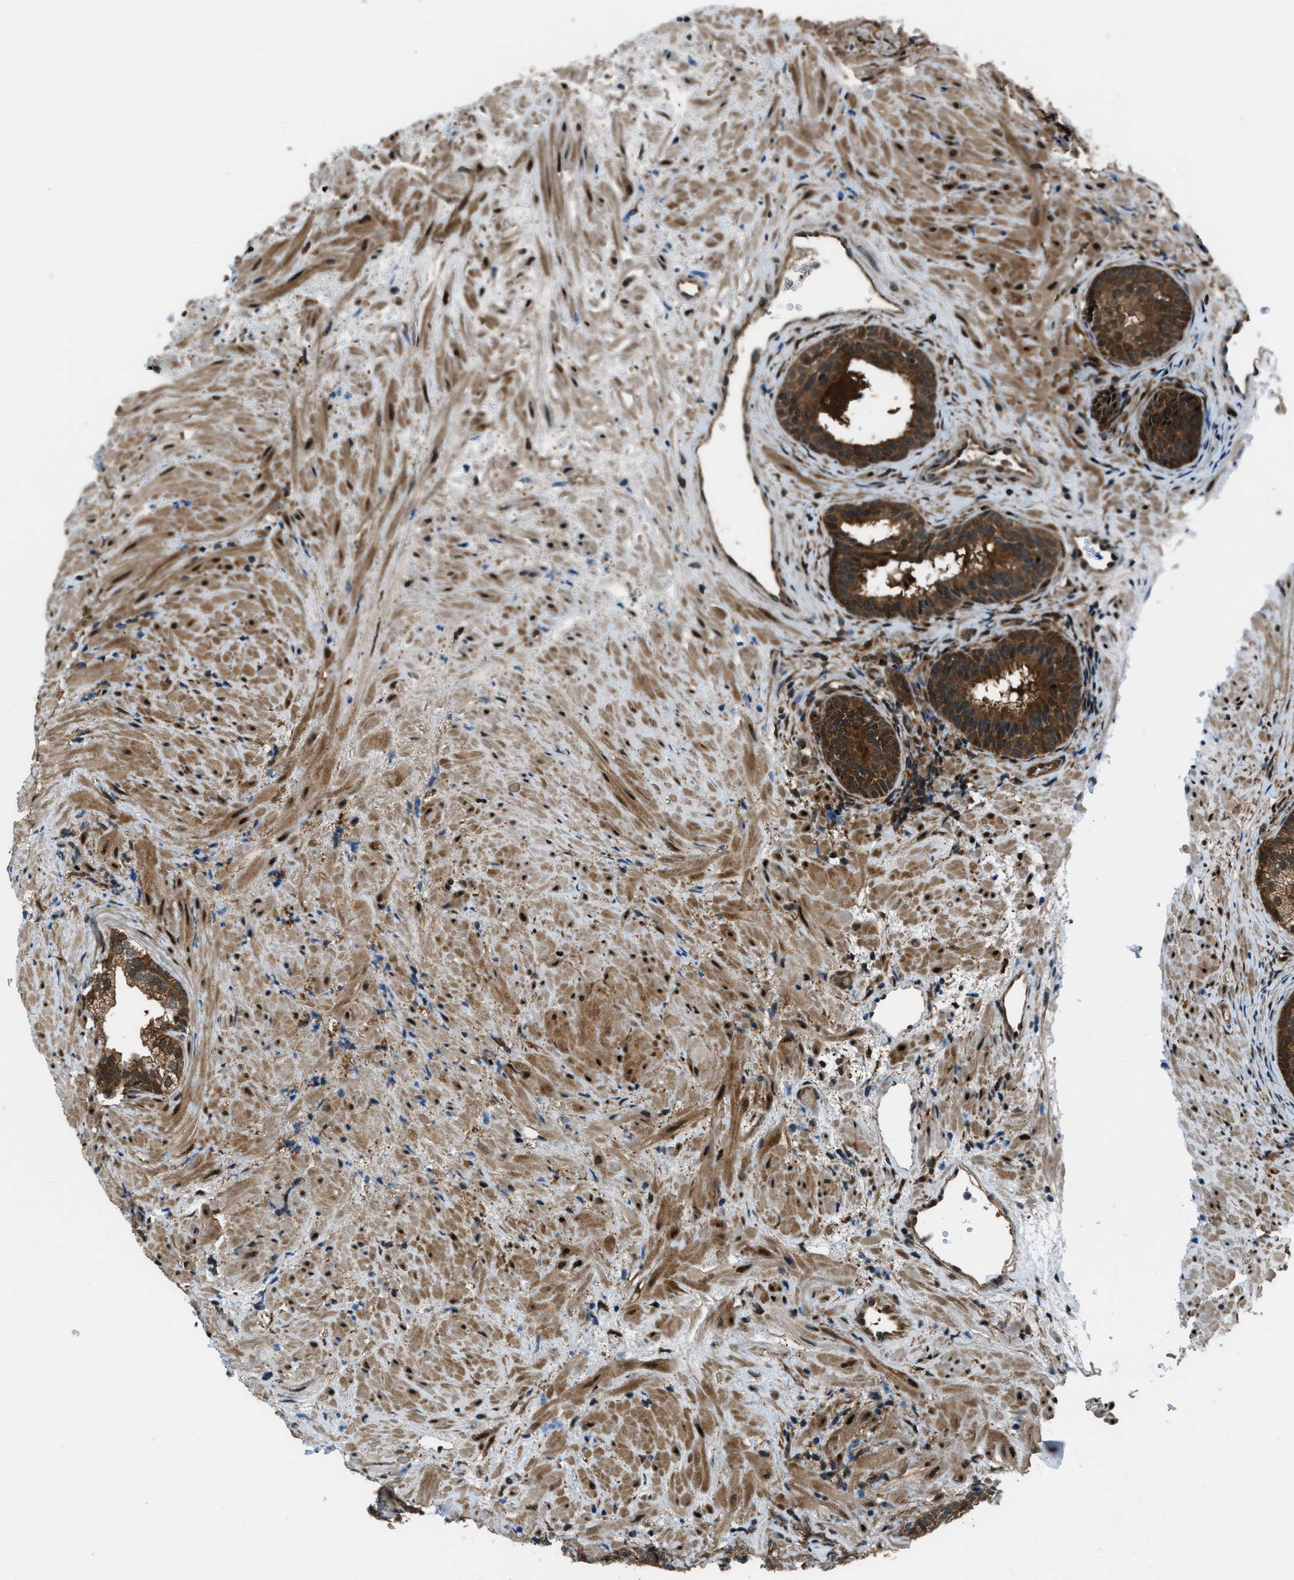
{"staining": {"intensity": "strong", "quantity": ">75%", "location": "cytoplasmic/membranous,nuclear"}, "tissue": "prostate", "cell_type": "Glandular cells", "image_type": "normal", "snomed": [{"axis": "morphology", "description": "Normal tissue, NOS"}, {"axis": "topography", "description": "Prostate"}], "caption": "About >75% of glandular cells in benign human prostate demonstrate strong cytoplasmic/membranous,nuclear protein positivity as visualized by brown immunohistochemical staining.", "gene": "NUDCD3", "patient": {"sex": "male", "age": 76}}